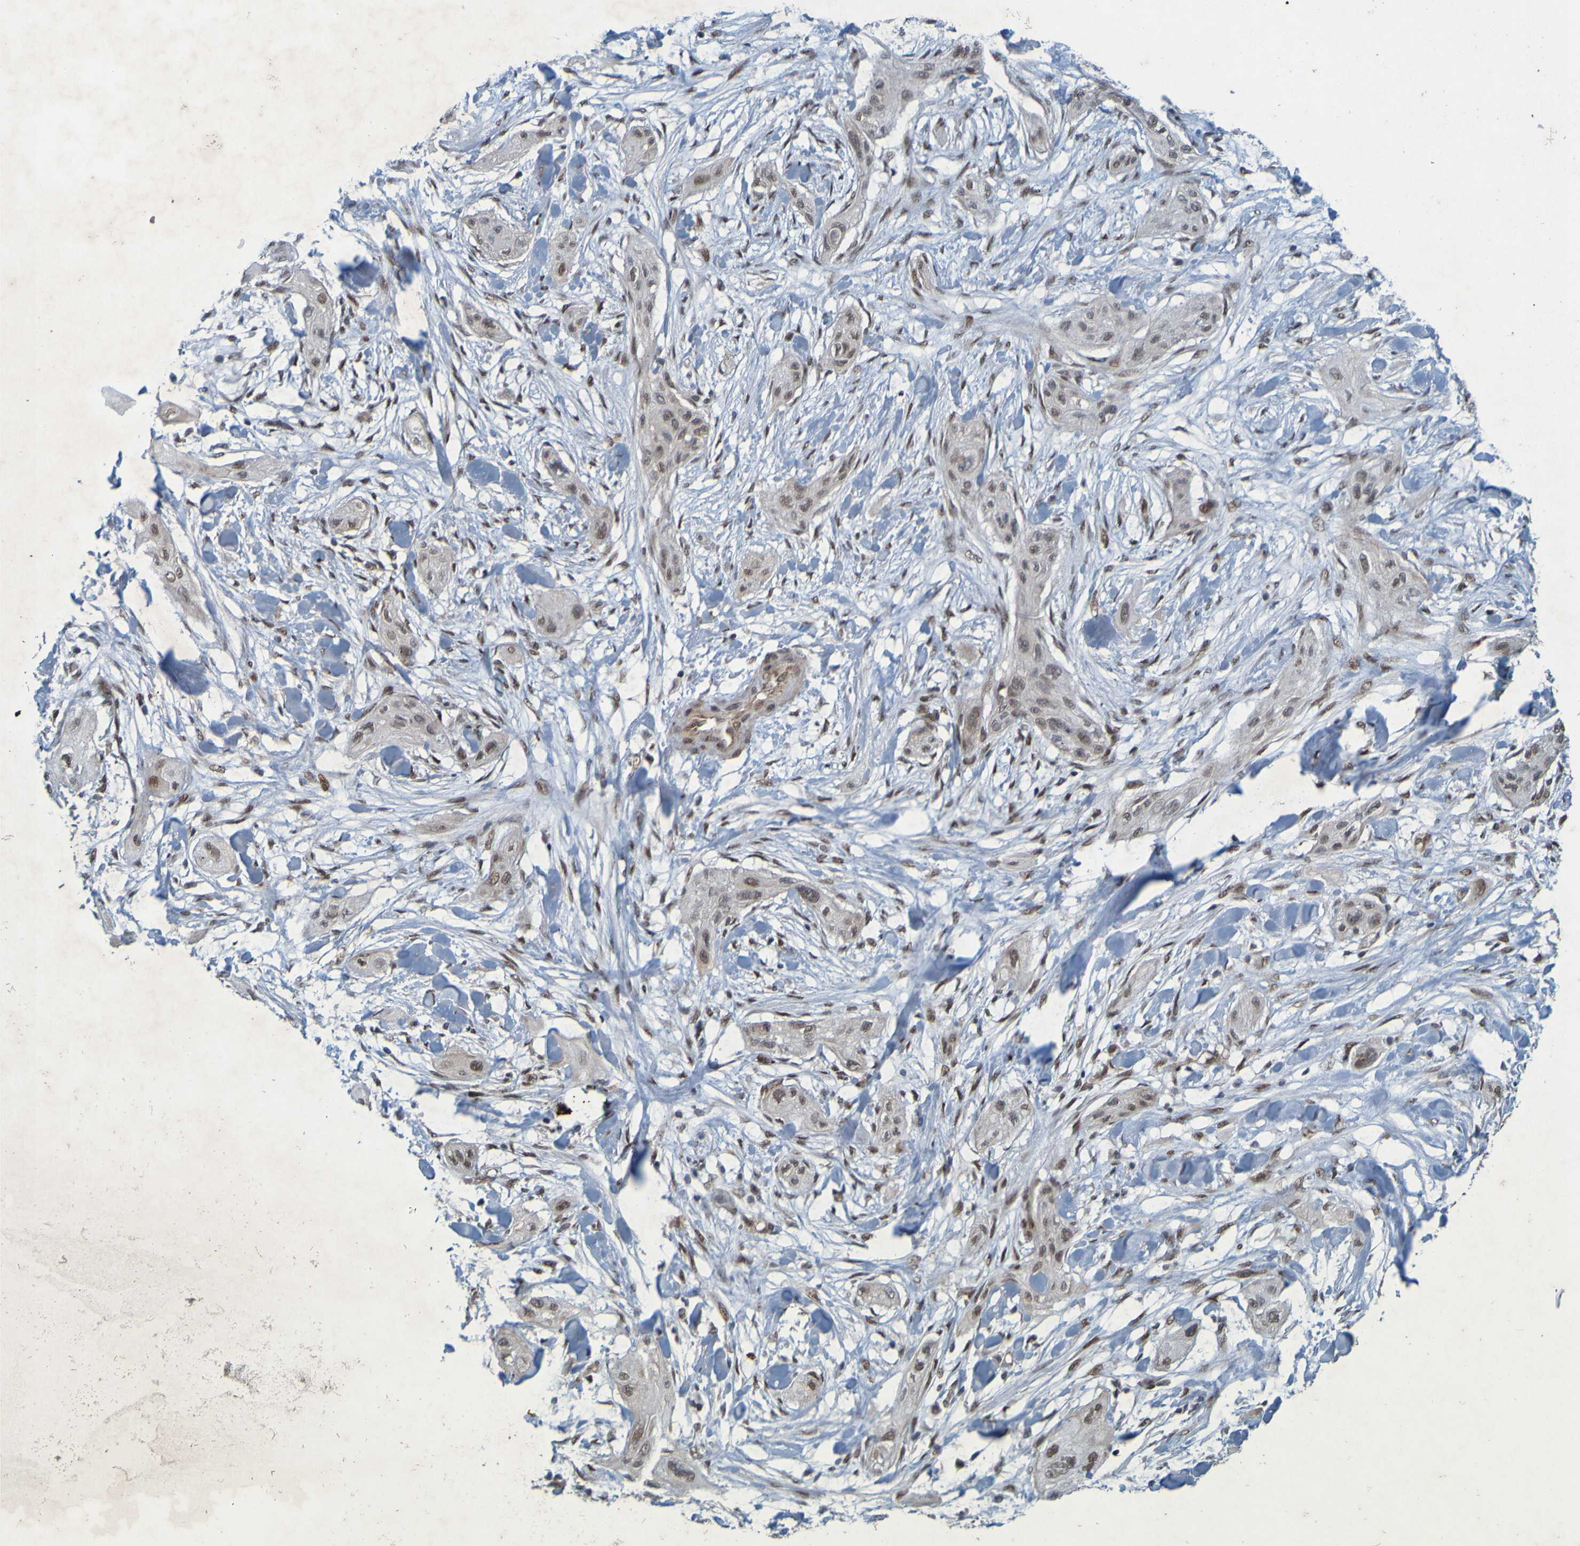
{"staining": {"intensity": "moderate", "quantity": ">75%", "location": "nuclear"}, "tissue": "lung cancer", "cell_type": "Tumor cells", "image_type": "cancer", "snomed": [{"axis": "morphology", "description": "Squamous cell carcinoma, NOS"}, {"axis": "topography", "description": "Lung"}], "caption": "Human lung cancer (squamous cell carcinoma) stained for a protein (brown) reveals moderate nuclear positive positivity in about >75% of tumor cells.", "gene": "MCPH1", "patient": {"sex": "female", "age": 47}}